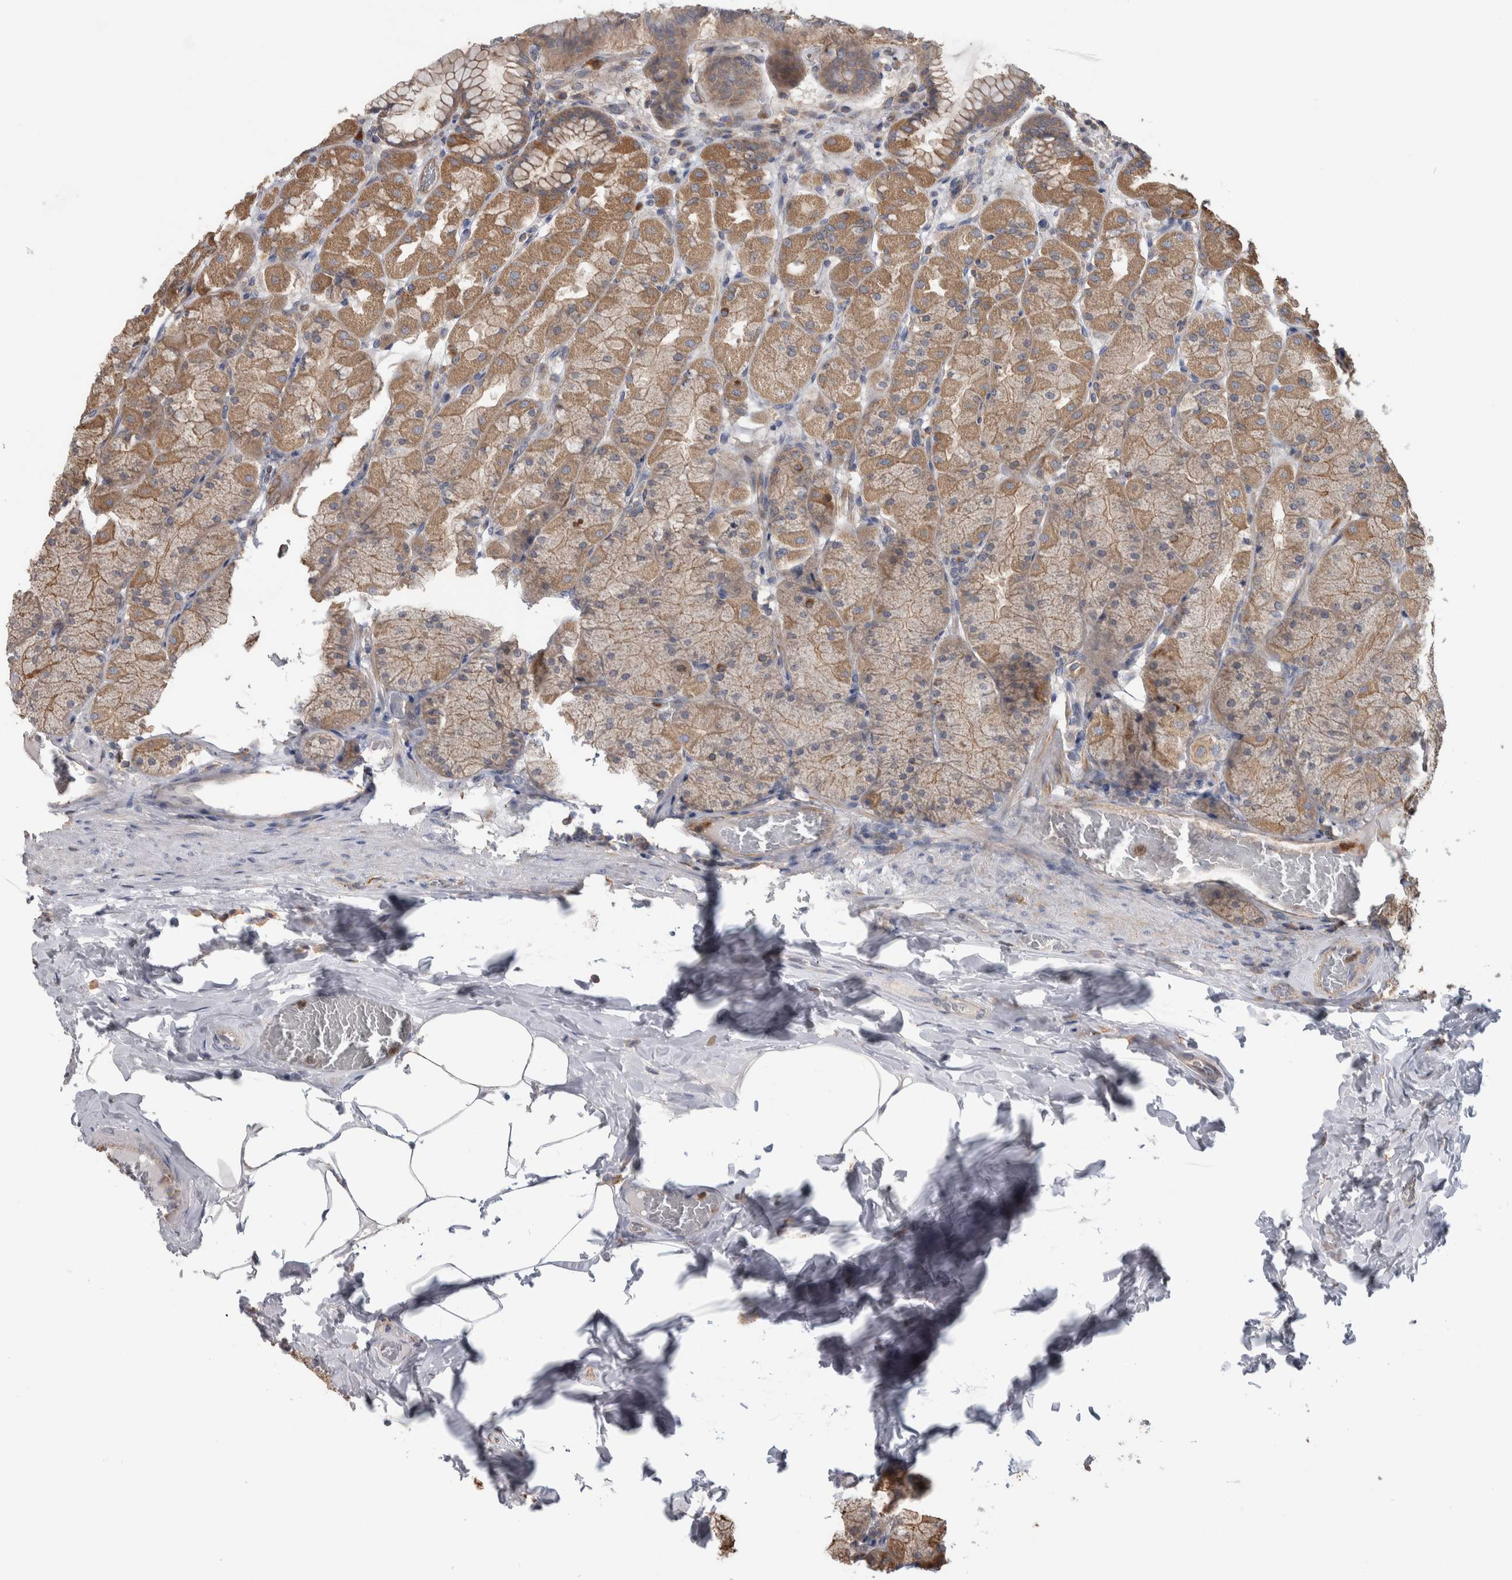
{"staining": {"intensity": "moderate", "quantity": ">75%", "location": "cytoplasmic/membranous"}, "tissue": "stomach", "cell_type": "Glandular cells", "image_type": "normal", "snomed": [{"axis": "morphology", "description": "Normal tissue, NOS"}, {"axis": "topography", "description": "Stomach, upper"}], "caption": "Stomach stained with a brown dye exhibits moderate cytoplasmic/membranous positive expression in approximately >75% of glandular cells.", "gene": "SDCBP", "patient": {"sex": "female", "age": 56}}